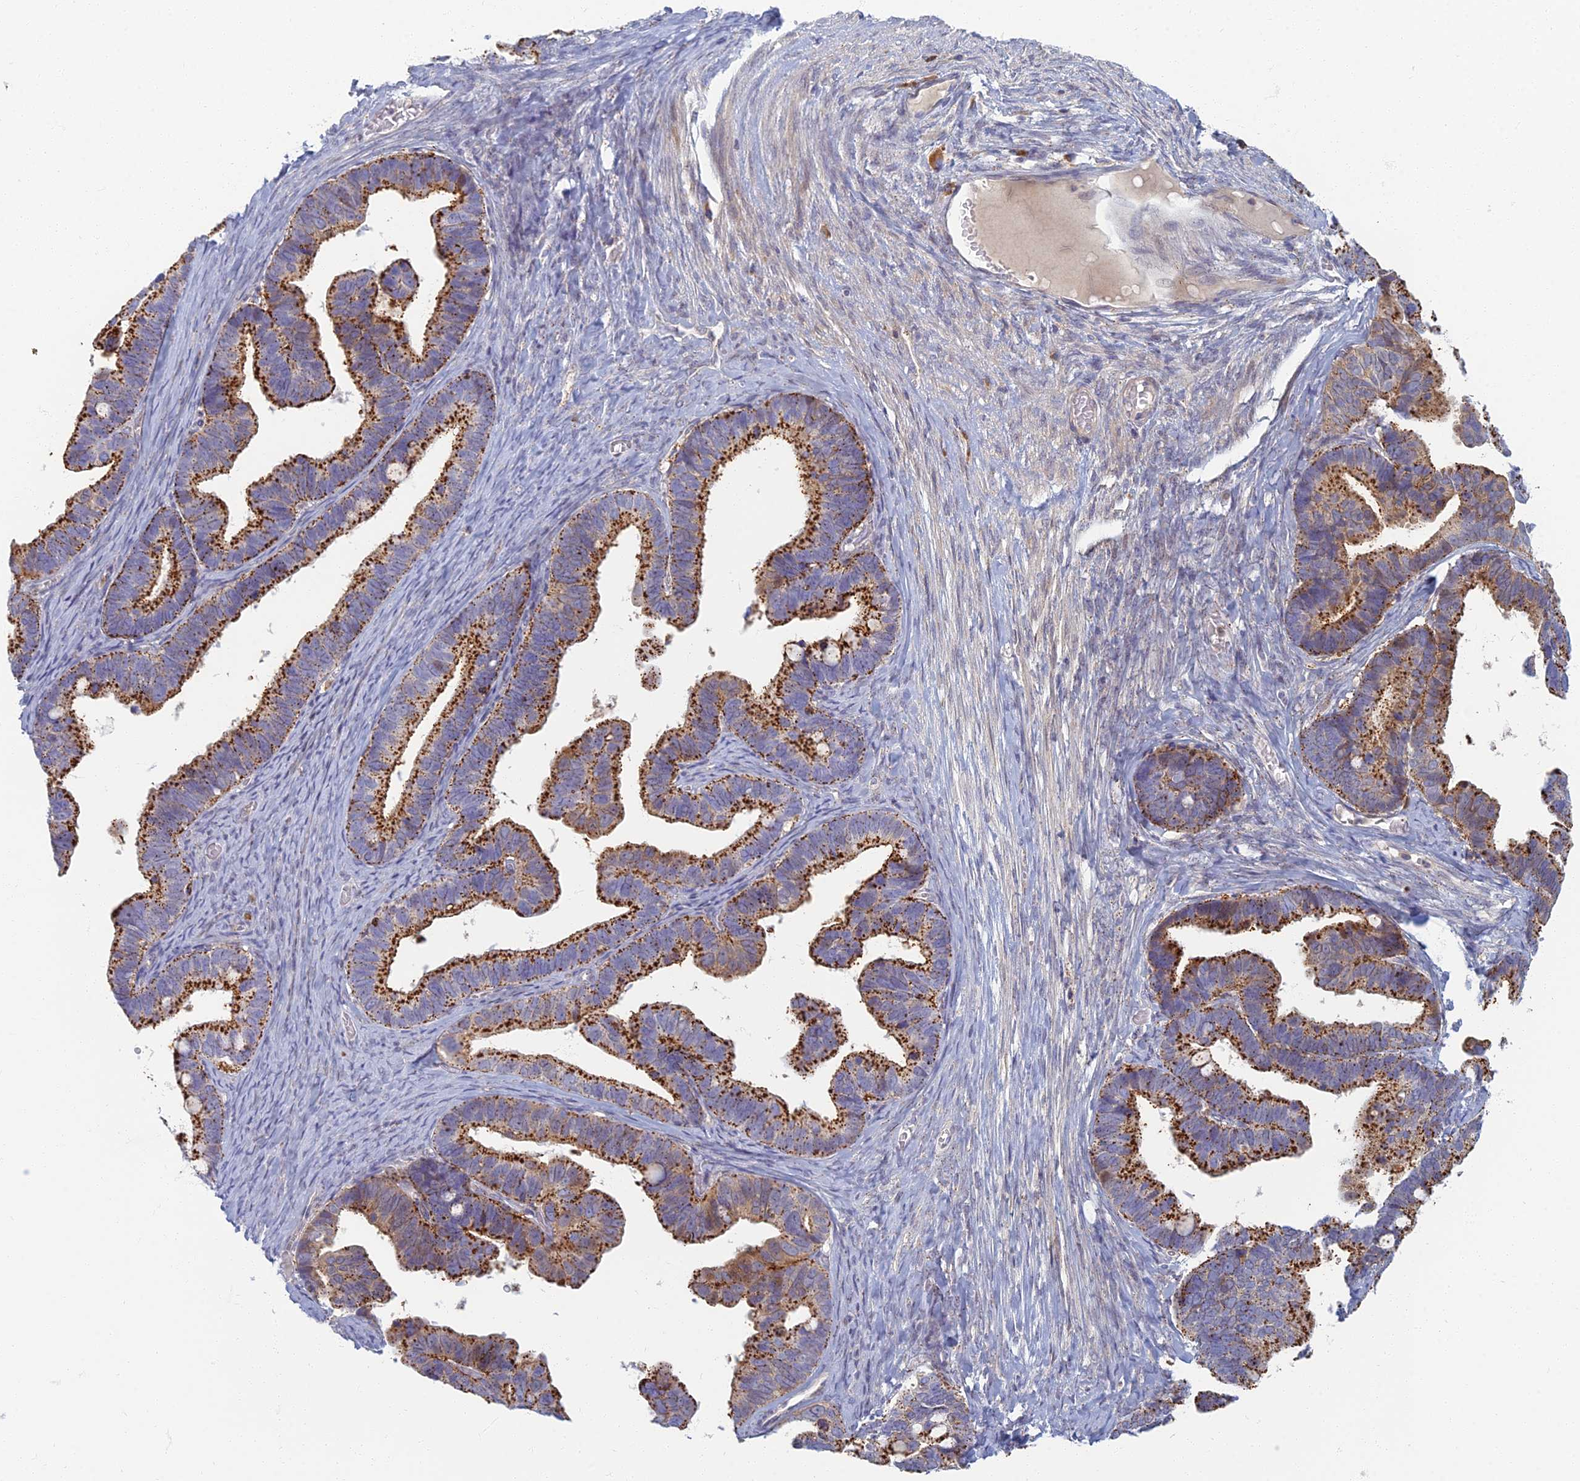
{"staining": {"intensity": "strong", "quantity": ">75%", "location": "cytoplasmic/membranous"}, "tissue": "ovarian cancer", "cell_type": "Tumor cells", "image_type": "cancer", "snomed": [{"axis": "morphology", "description": "Cystadenocarcinoma, serous, NOS"}, {"axis": "topography", "description": "Ovary"}], "caption": "This is an image of IHC staining of ovarian serous cystadenocarcinoma, which shows strong staining in the cytoplasmic/membranous of tumor cells.", "gene": "CHMP4B", "patient": {"sex": "female", "age": 56}}